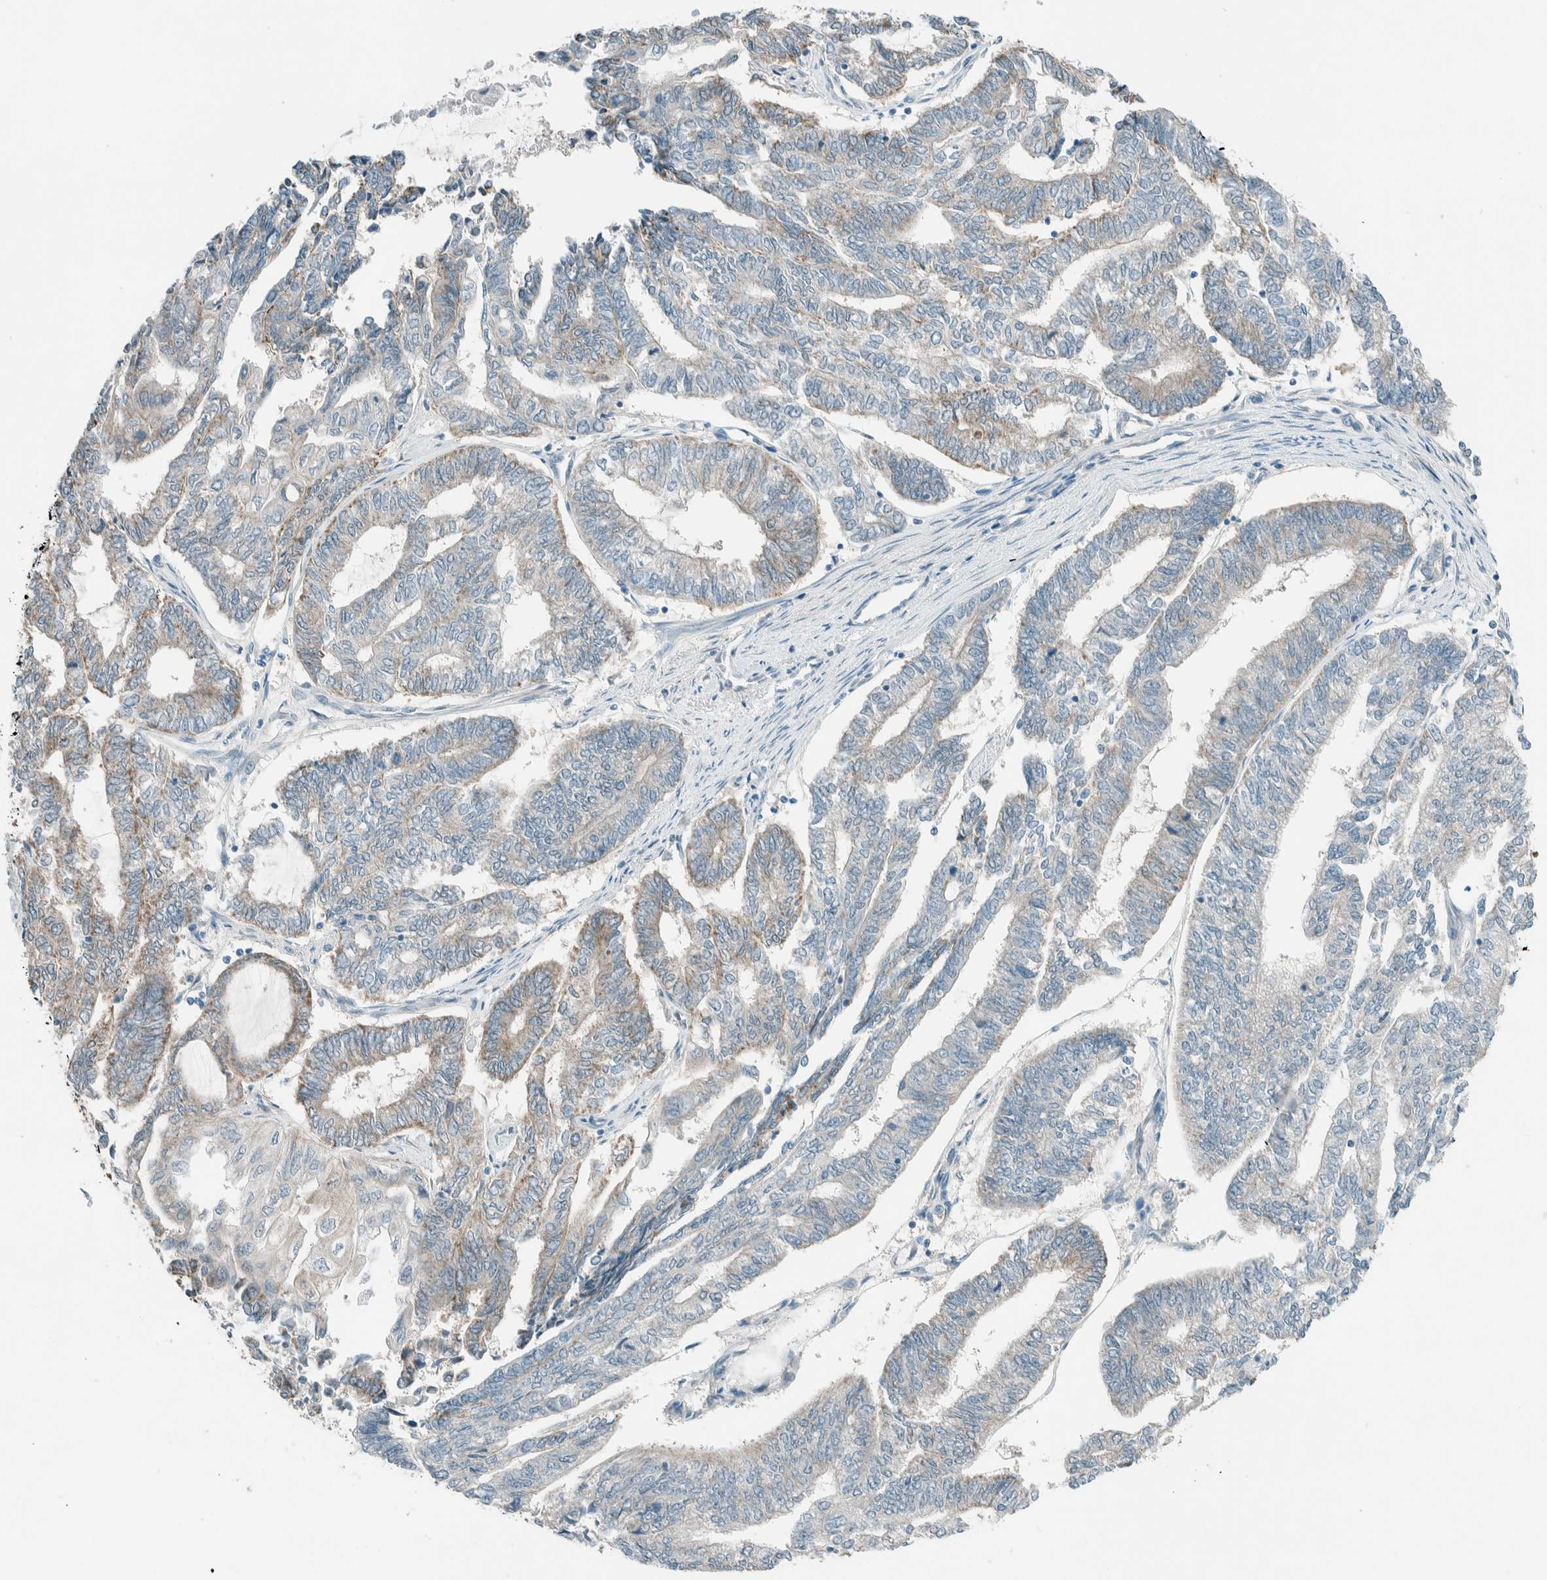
{"staining": {"intensity": "weak", "quantity": "25%-75%", "location": "cytoplasmic/membranous"}, "tissue": "endometrial cancer", "cell_type": "Tumor cells", "image_type": "cancer", "snomed": [{"axis": "morphology", "description": "Adenocarcinoma, NOS"}, {"axis": "topography", "description": "Uterus"}, {"axis": "topography", "description": "Endometrium"}], "caption": "About 25%-75% of tumor cells in endometrial cancer (adenocarcinoma) exhibit weak cytoplasmic/membranous protein staining as visualized by brown immunohistochemical staining.", "gene": "ALDH7A1", "patient": {"sex": "female", "age": 70}}